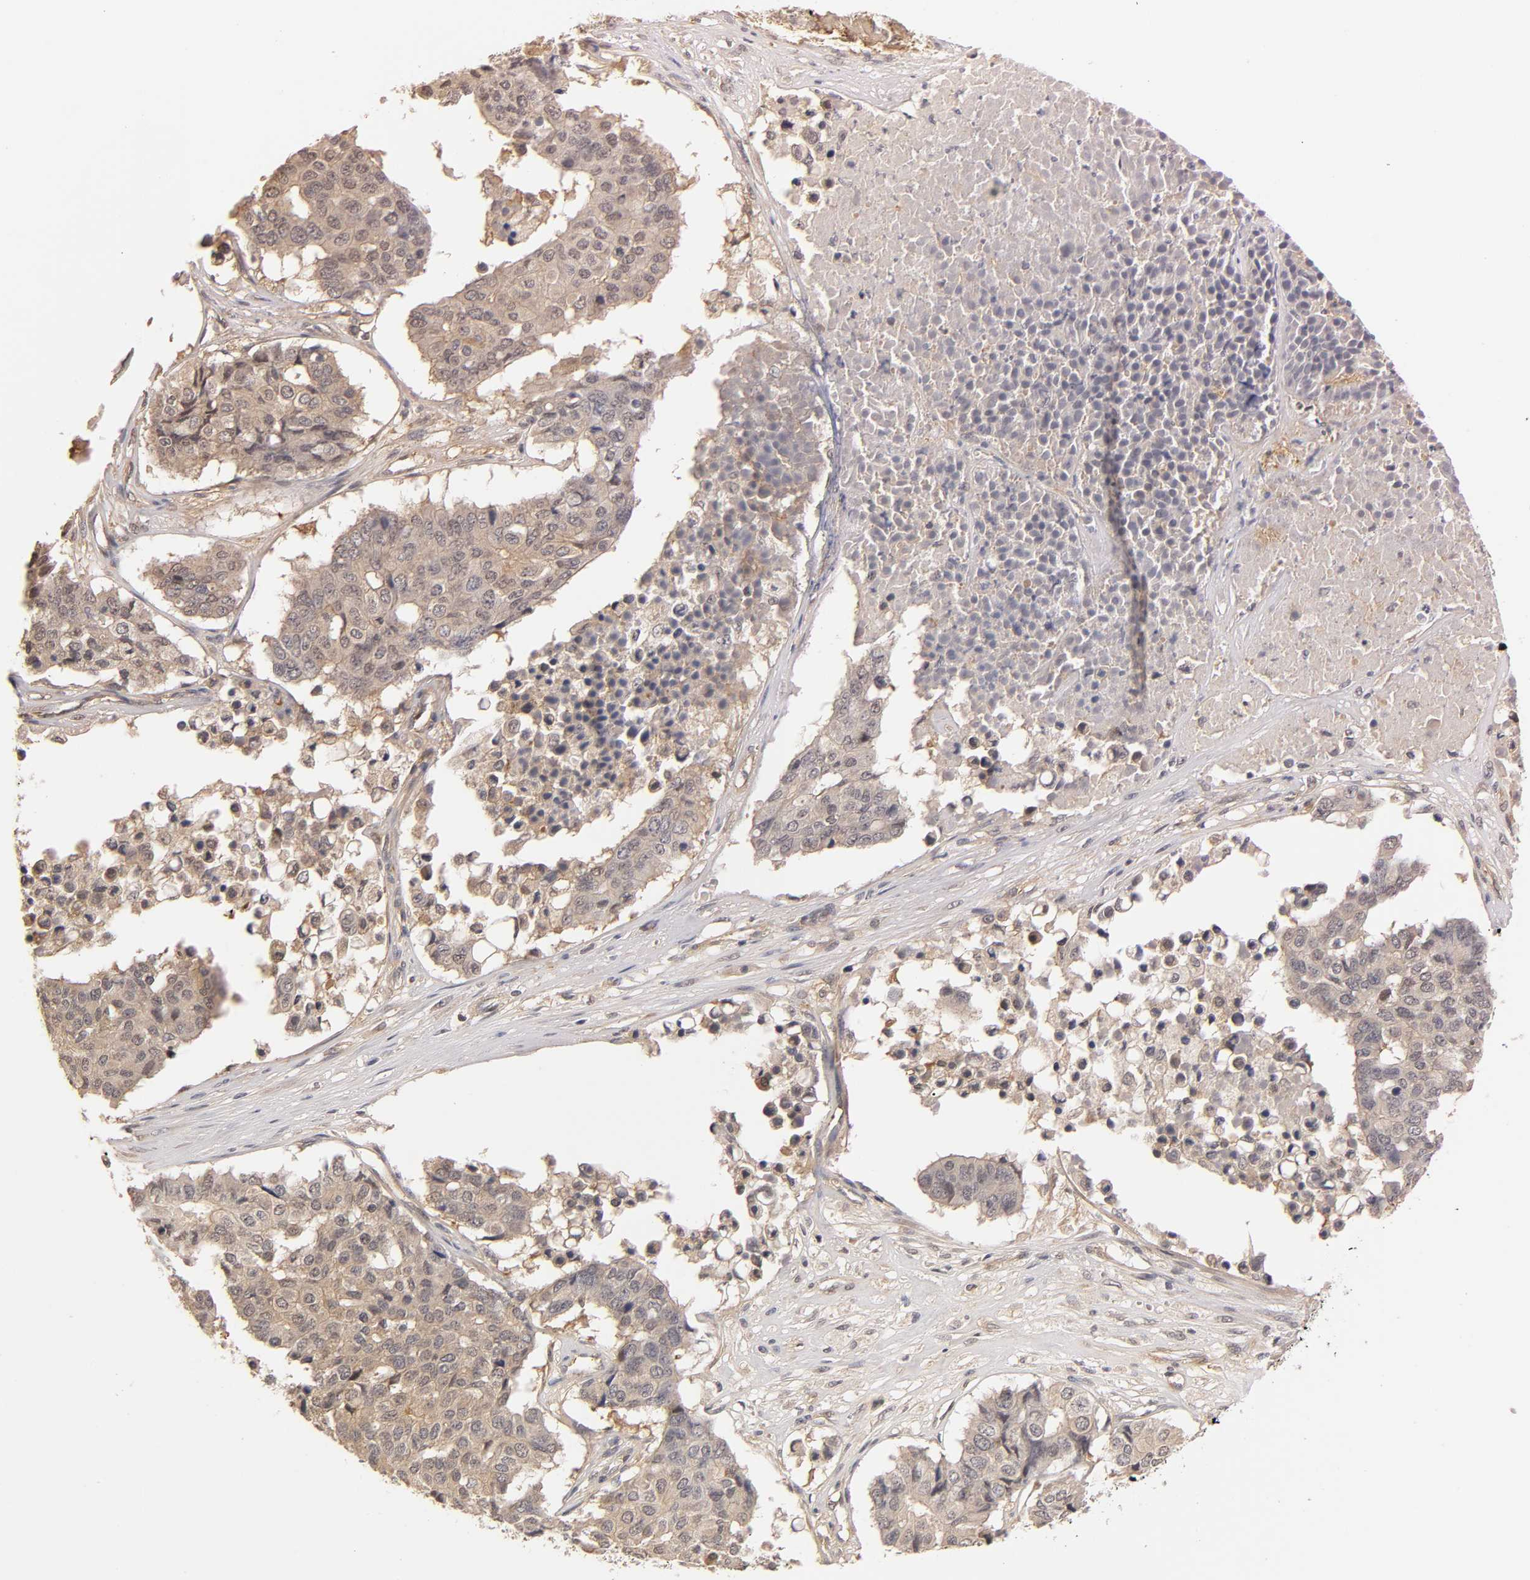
{"staining": {"intensity": "weak", "quantity": ">75%", "location": "cytoplasmic/membranous"}, "tissue": "pancreatic cancer", "cell_type": "Tumor cells", "image_type": "cancer", "snomed": [{"axis": "morphology", "description": "Adenocarcinoma, NOS"}, {"axis": "topography", "description": "Pancreas"}], "caption": "Immunohistochemical staining of human pancreatic cancer (adenocarcinoma) reveals low levels of weak cytoplasmic/membranous staining in about >75% of tumor cells. The staining was performed using DAB (3,3'-diaminobenzidine), with brown indicating positive protein expression. Nuclei are stained blue with hematoxylin.", "gene": "PDE5A", "patient": {"sex": "male", "age": 50}}